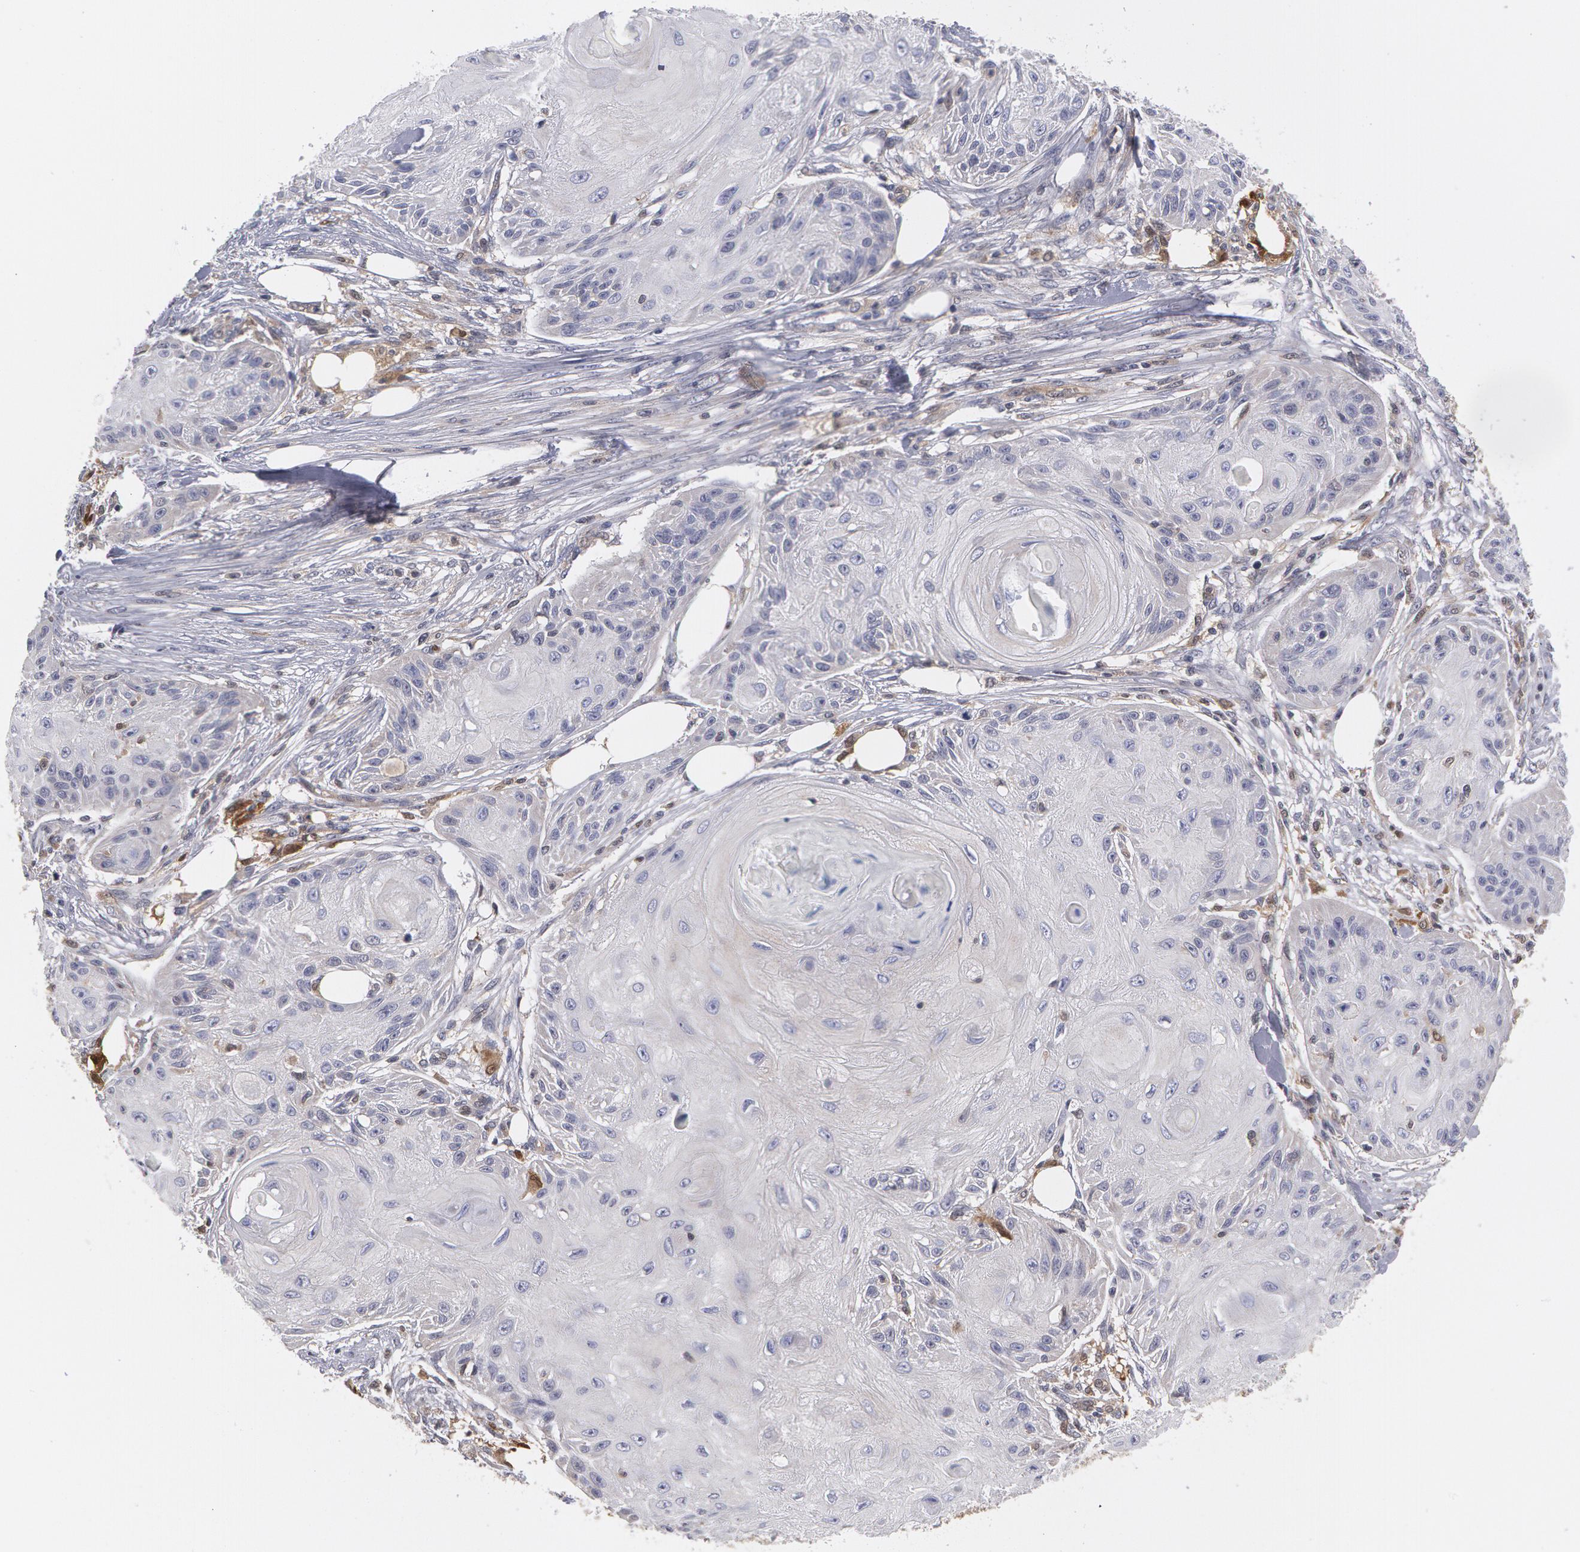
{"staining": {"intensity": "negative", "quantity": "none", "location": "none"}, "tissue": "skin cancer", "cell_type": "Tumor cells", "image_type": "cancer", "snomed": [{"axis": "morphology", "description": "Squamous cell carcinoma, NOS"}, {"axis": "topography", "description": "Skin"}], "caption": "Human skin cancer (squamous cell carcinoma) stained for a protein using IHC displays no expression in tumor cells.", "gene": "TXNRD1", "patient": {"sex": "female", "age": 88}}